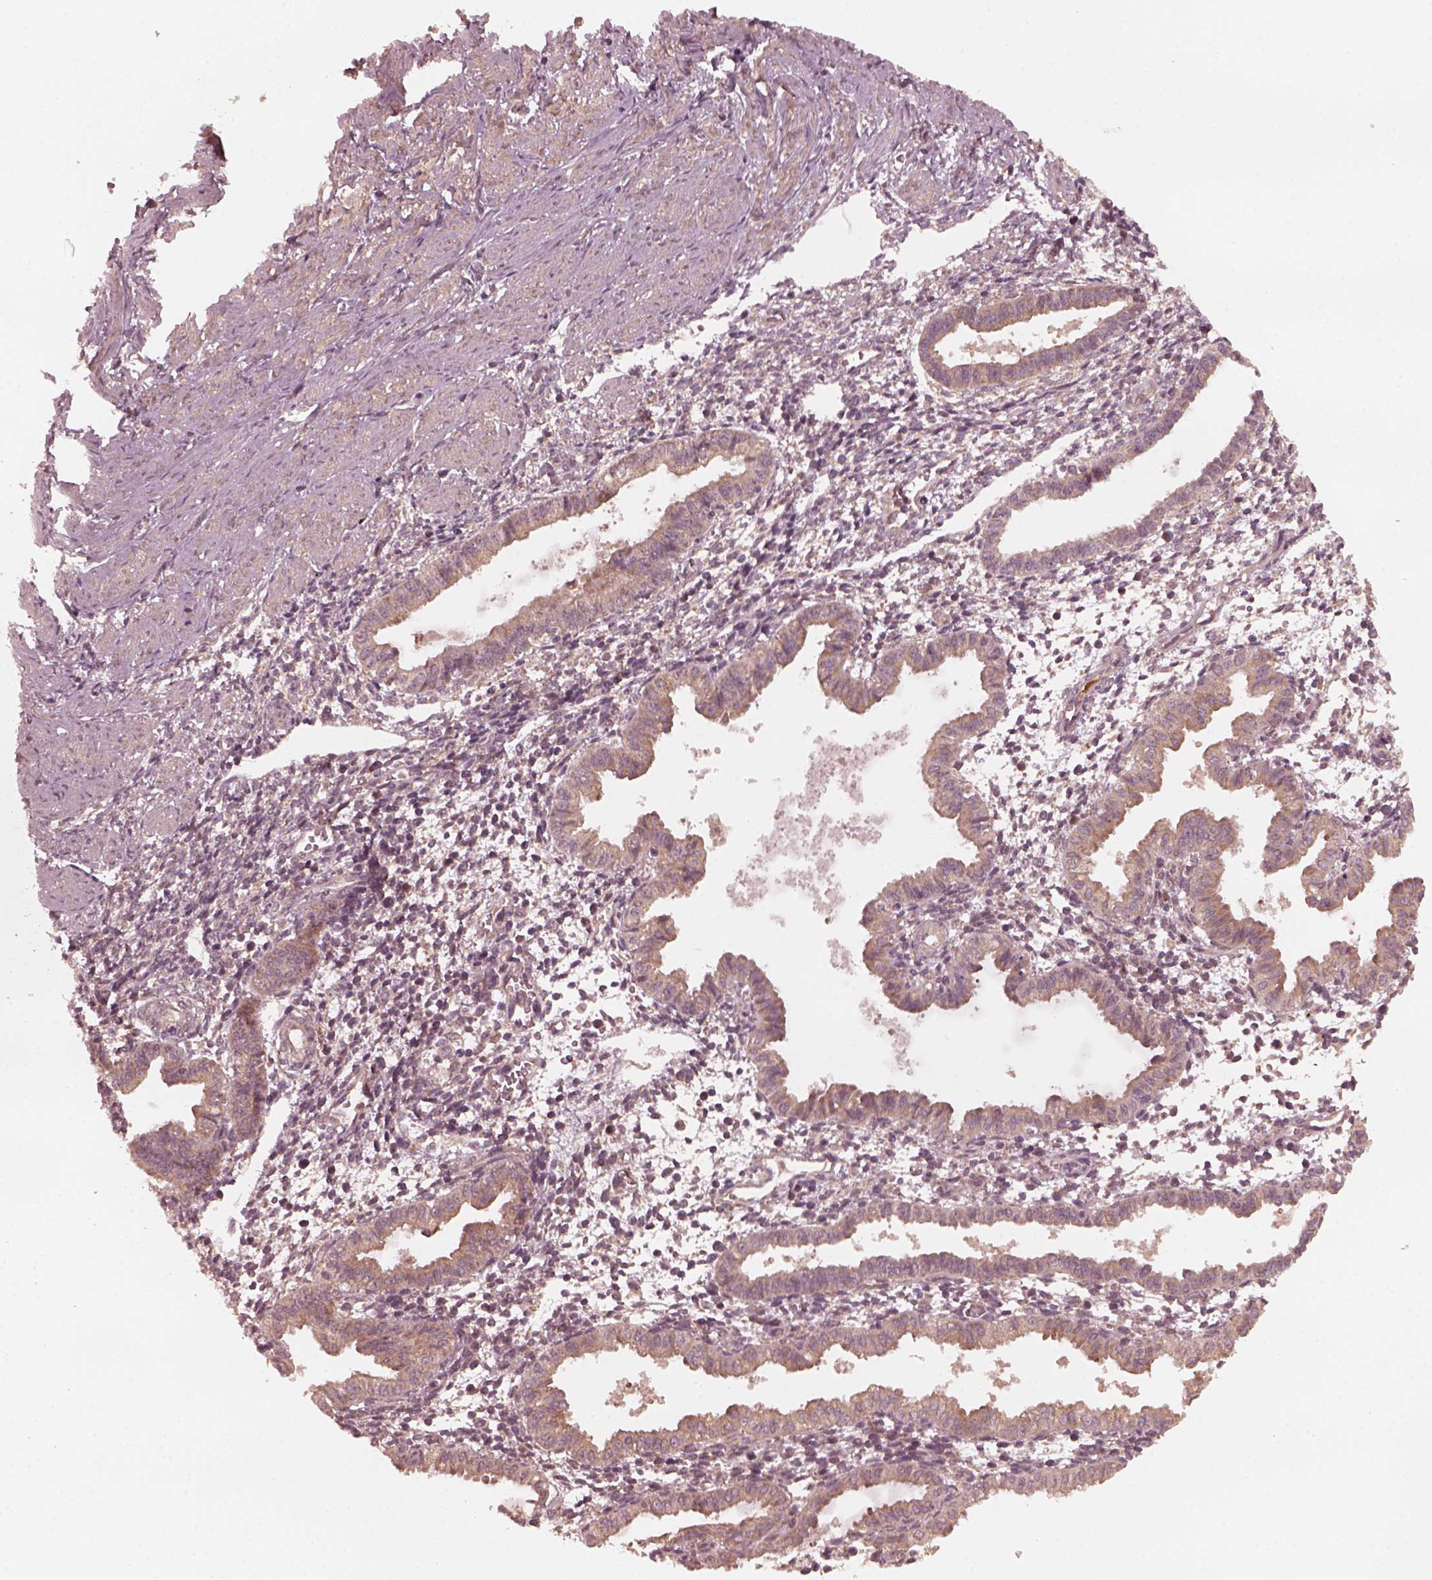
{"staining": {"intensity": "weak", "quantity": "<25%", "location": "cytoplasmic/membranous"}, "tissue": "endometrium", "cell_type": "Cells in endometrial stroma", "image_type": "normal", "snomed": [{"axis": "morphology", "description": "Normal tissue, NOS"}, {"axis": "topography", "description": "Endometrium"}], "caption": "Protein analysis of normal endometrium displays no significant staining in cells in endometrial stroma.", "gene": "FAF2", "patient": {"sex": "female", "age": 37}}